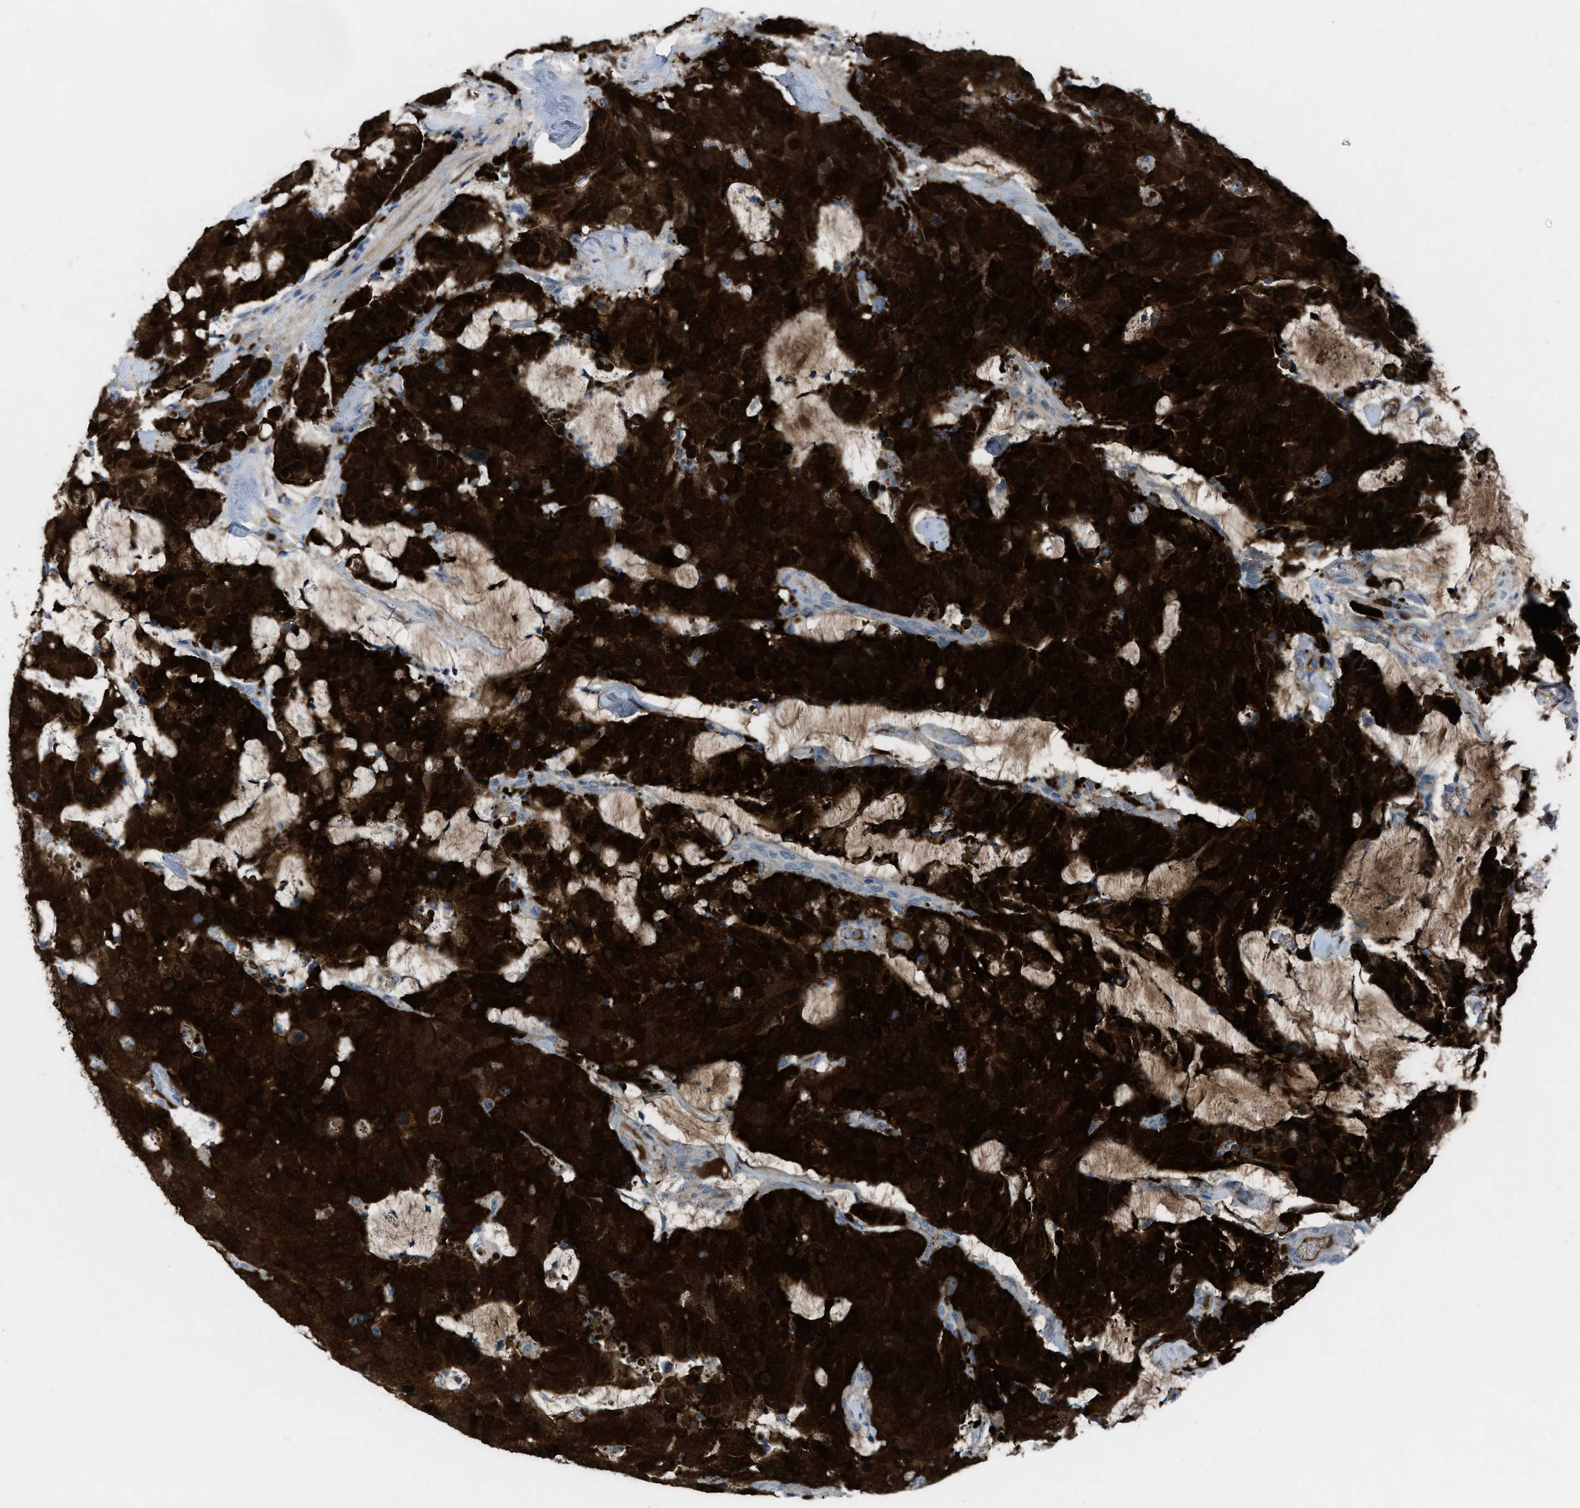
{"staining": {"intensity": "strong", "quantity": ">75%", "location": "cytoplasmic/membranous,nuclear"}, "tissue": "colorectal cancer", "cell_type": "Tumor cells", "image_type": "cancer", "snomed": [{"axis": "morphology", "description": "Adenocarcinoma, NOS"}, {"axis": "topography", "description": "Colon"}], "caption": "Immunohistochemistry of colorectal adenocarcinoma demonstrates high levels of strong cytoplasmic/membranous and nuclear positivity in approximately >75% of tumor cells. (Stains: DAB (3,3'-diaminobenzidine) in brown, nuclei in blue, Microscopy: brightfield microscopy at high magnification).", "gene": "CDKN2A", "patient": {"sex": "female", "age": 86}}